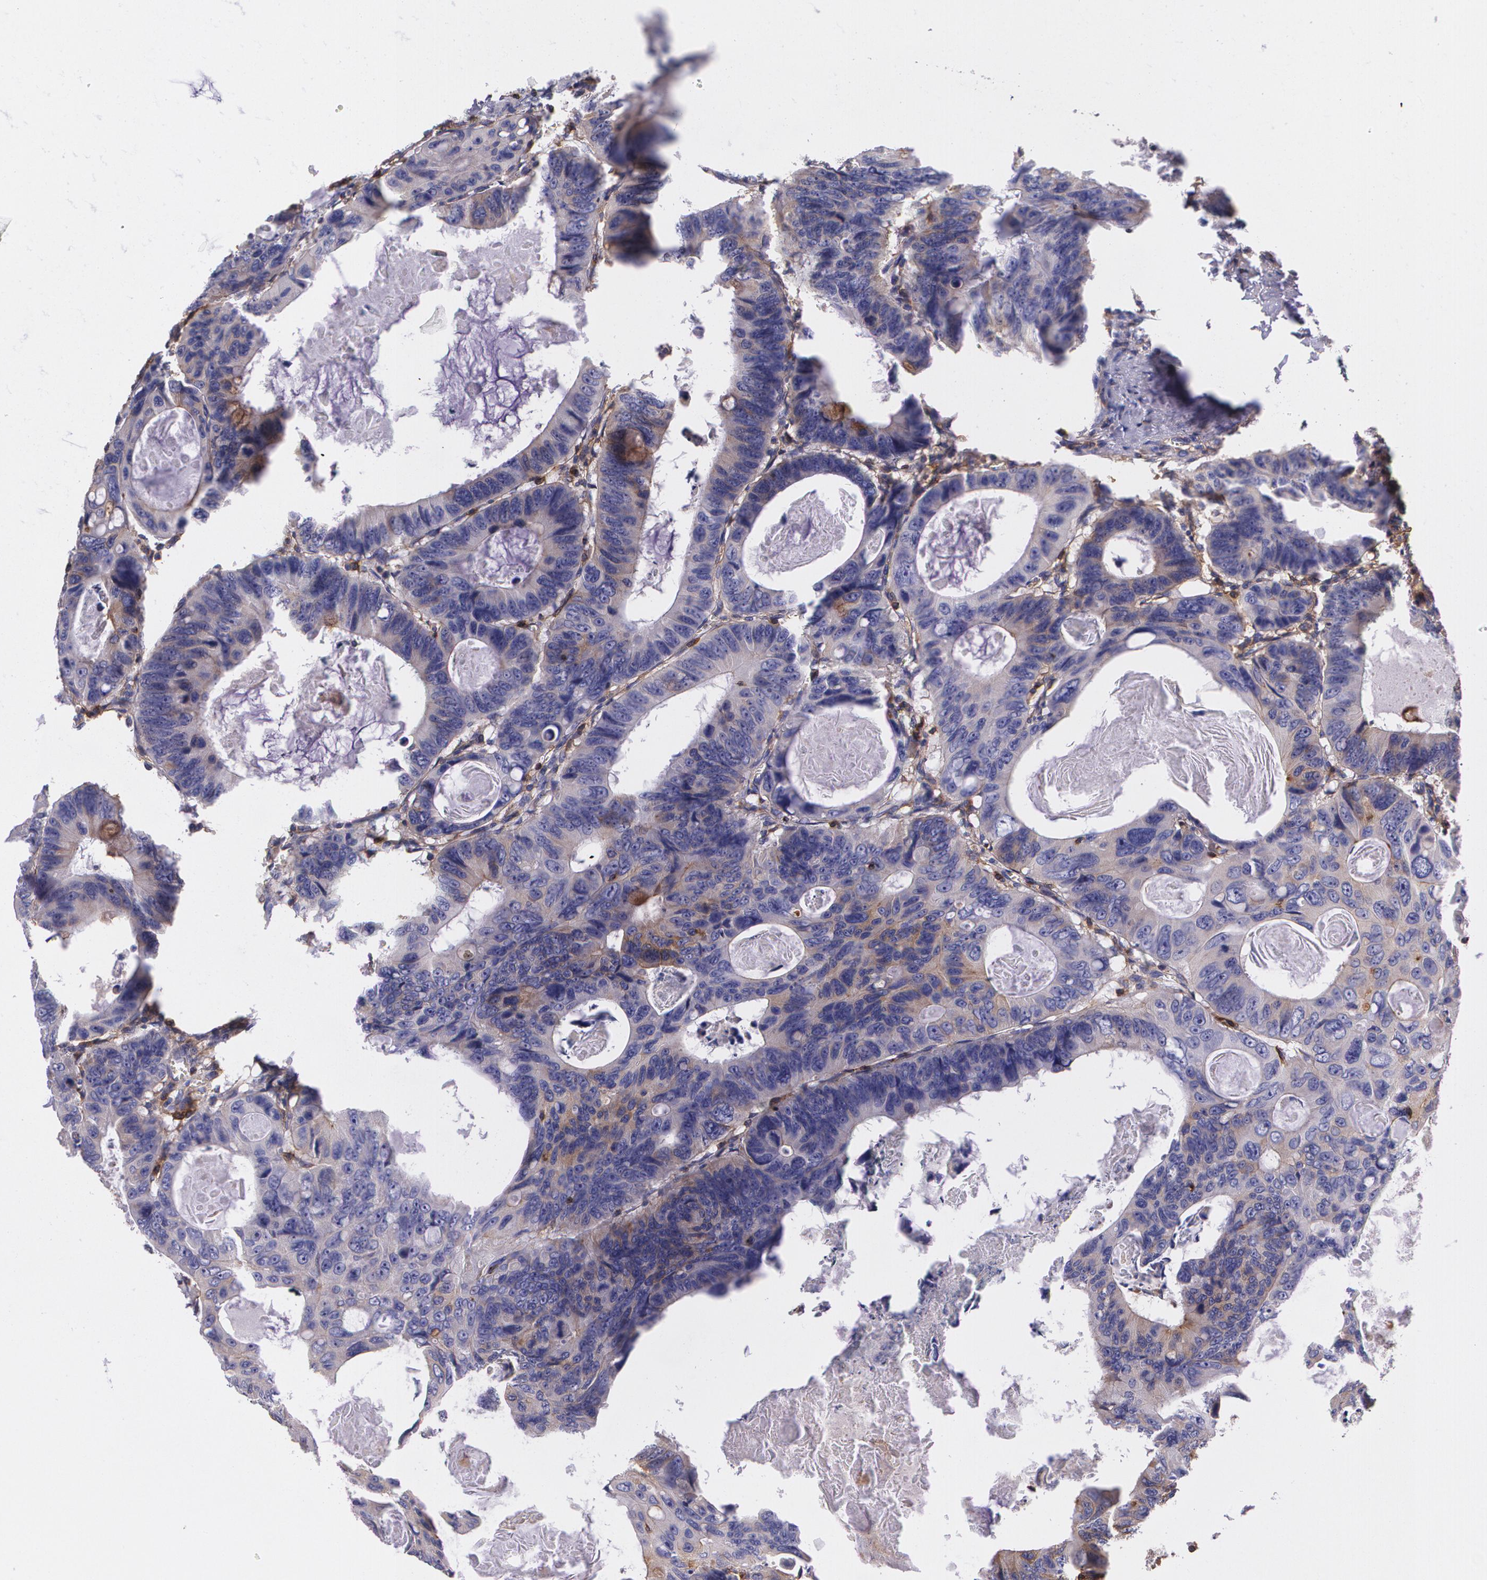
{"staining": {"intensity": "weak", "quantity": "<25%", "location": "cytoplasmic/membranous"}, "tissue": "colorectal cancer", "cell_type": "Tumor cells", "image_type": "cancer", "snomed": [{"axis": "morphology", "description": "Adenocarcinoma, NOS"}, {"axis": "topography", "description": "Colon"}], "caption": "A high-resolution histopathology image shows immunohistochemistry staining of adenocarcinoma (colorectal), which exhibits no significant expression in tumor cells.", "gene": "B2M", "patient": {"sex": "female", "age": 55}}